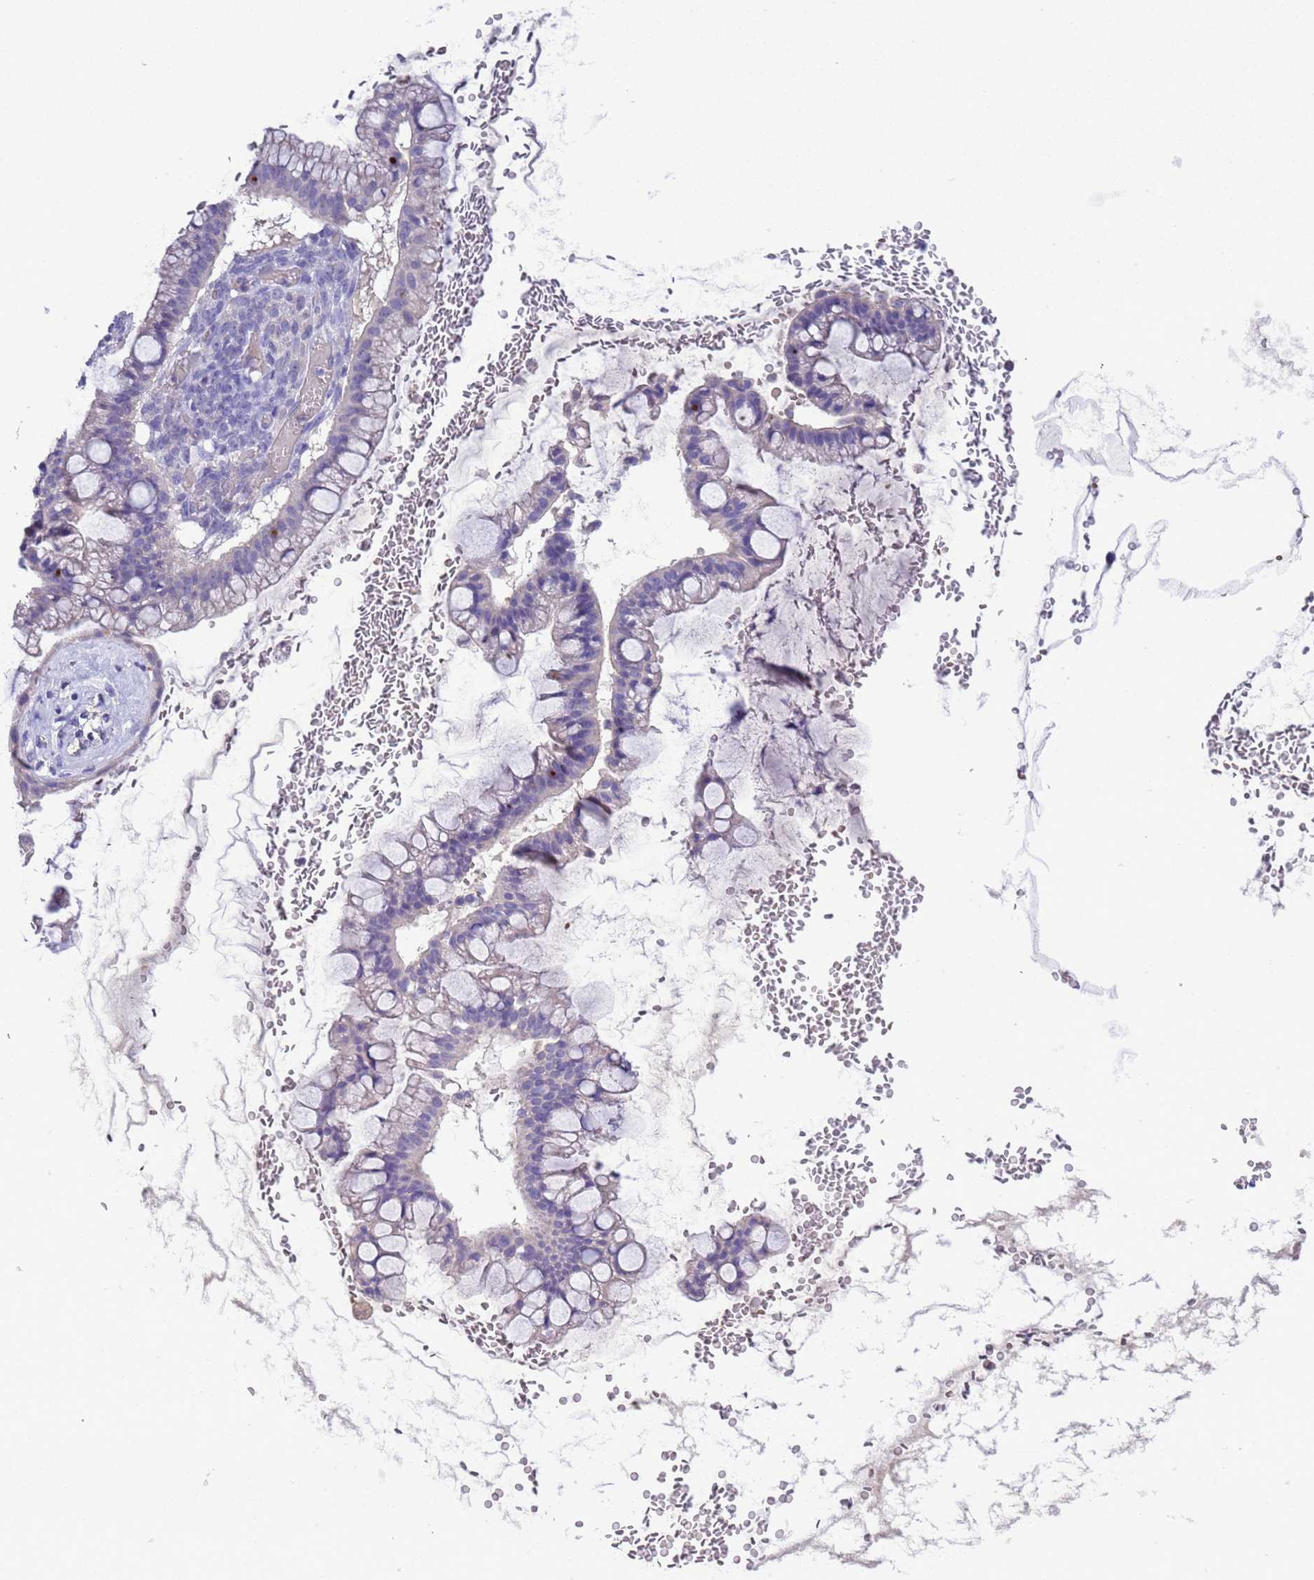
{"staining": {"intensity": "negative", "quantity": "none", "location": "none"}, "tissue": "ovarian cancer", "cell_type": "Tumor cells", "image_type": "cancer", "snomed": [{"axis": "morphology", "description": "Cystadenocarcinoma, mucinous, NOS"}, {"axis": "topography", "description": "Ovary"}], "caption": "Tumor cells show no significant expression in ovarian cancer.", "gene": "SLC24A3", "patient": {"sex": "female", "age": 73}}